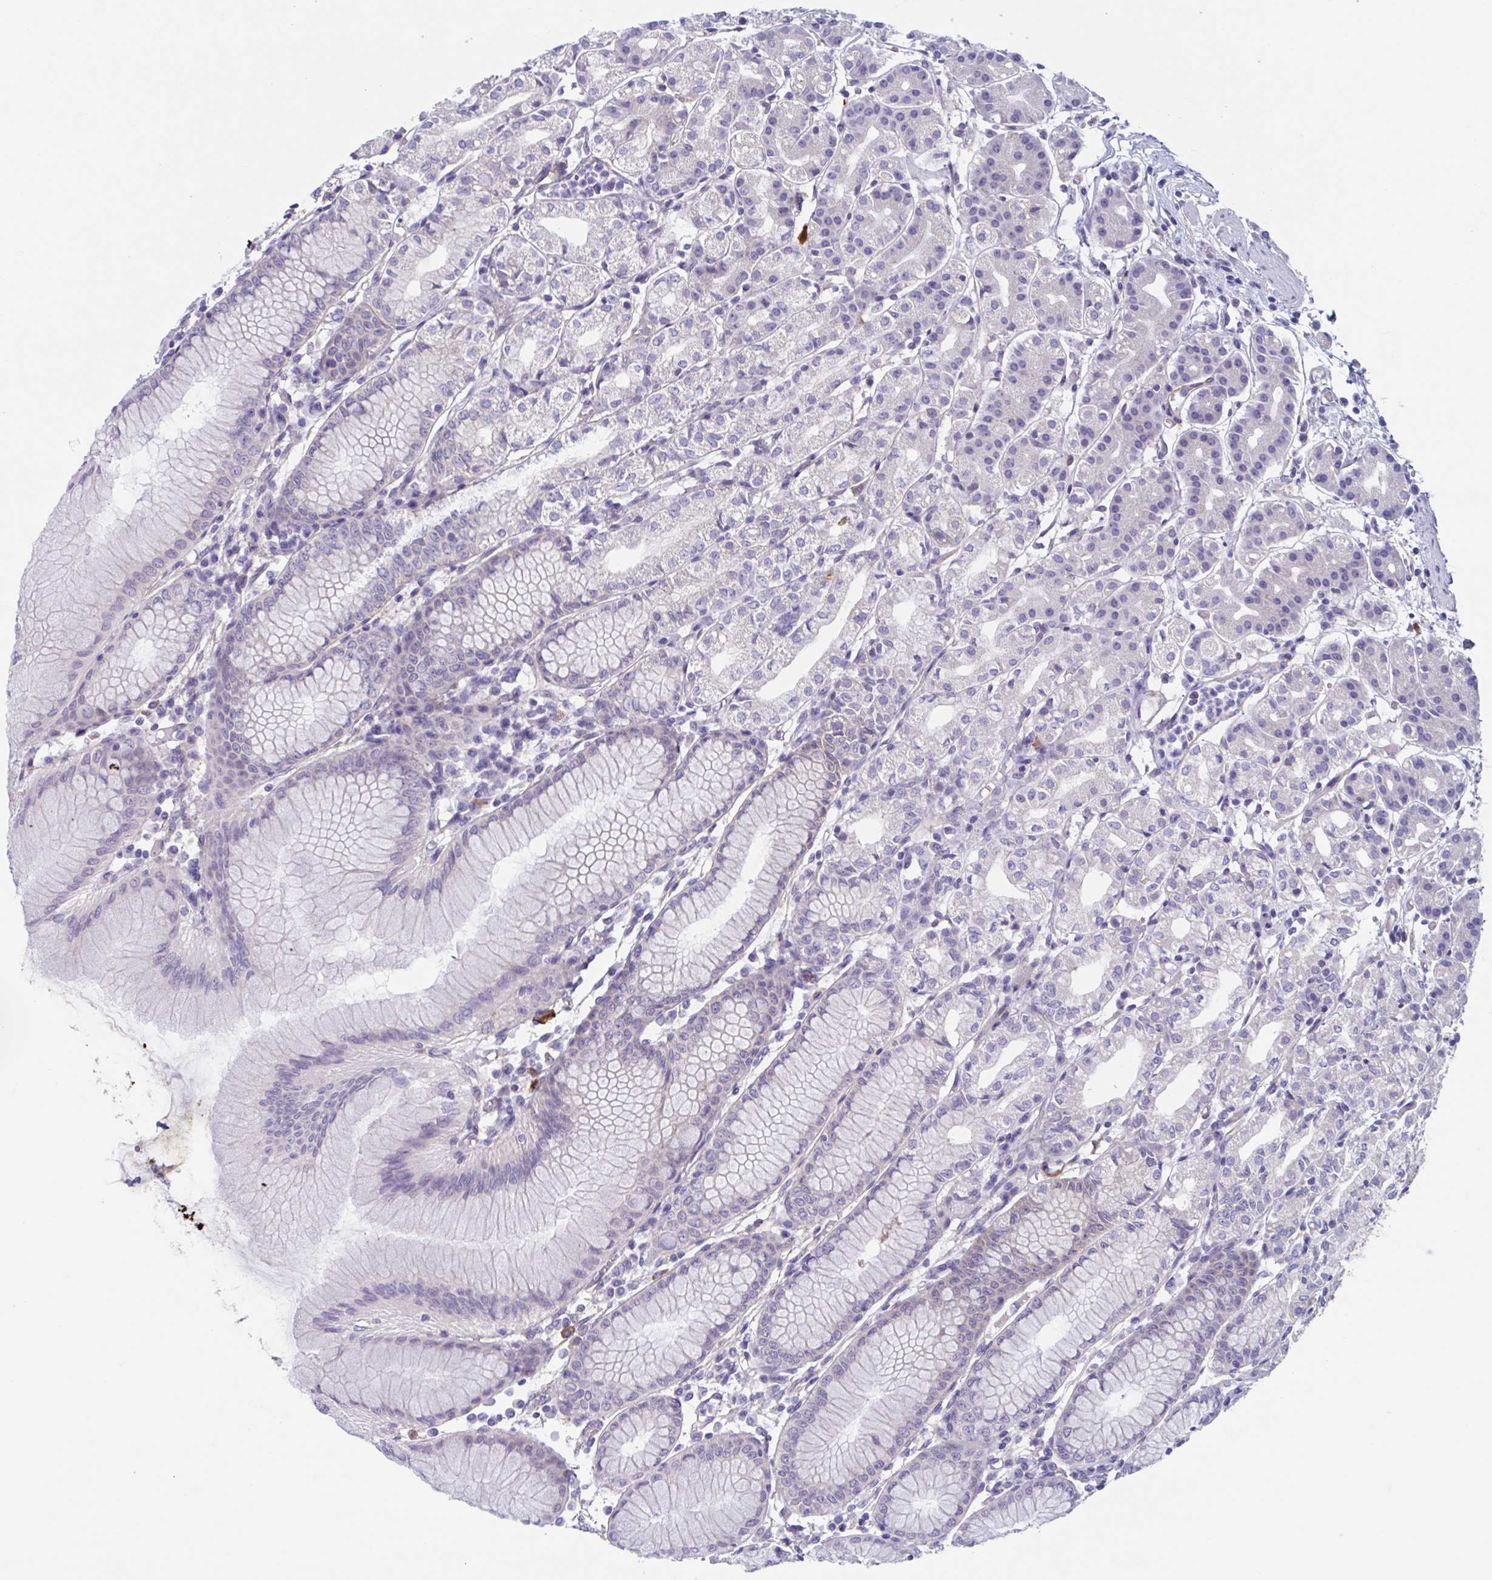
{"staining": {"intensity": "negative", "quantity": "none", "location": "none"}, "tissue": "stomach", "cell_type": "Glandular cells", "image_type": "normal", "snomed": [{"axis": "morphology", "description": "Normal tissue, NOS"}, {"axis": "topography", "description": "Stomach"}], "caption": "DAB immunohistochemical staining of normal stomach reveals no significant positivity in glandular cells.", "gene": "LPIN3", "patient": {"sex": "female", "age": 57}}